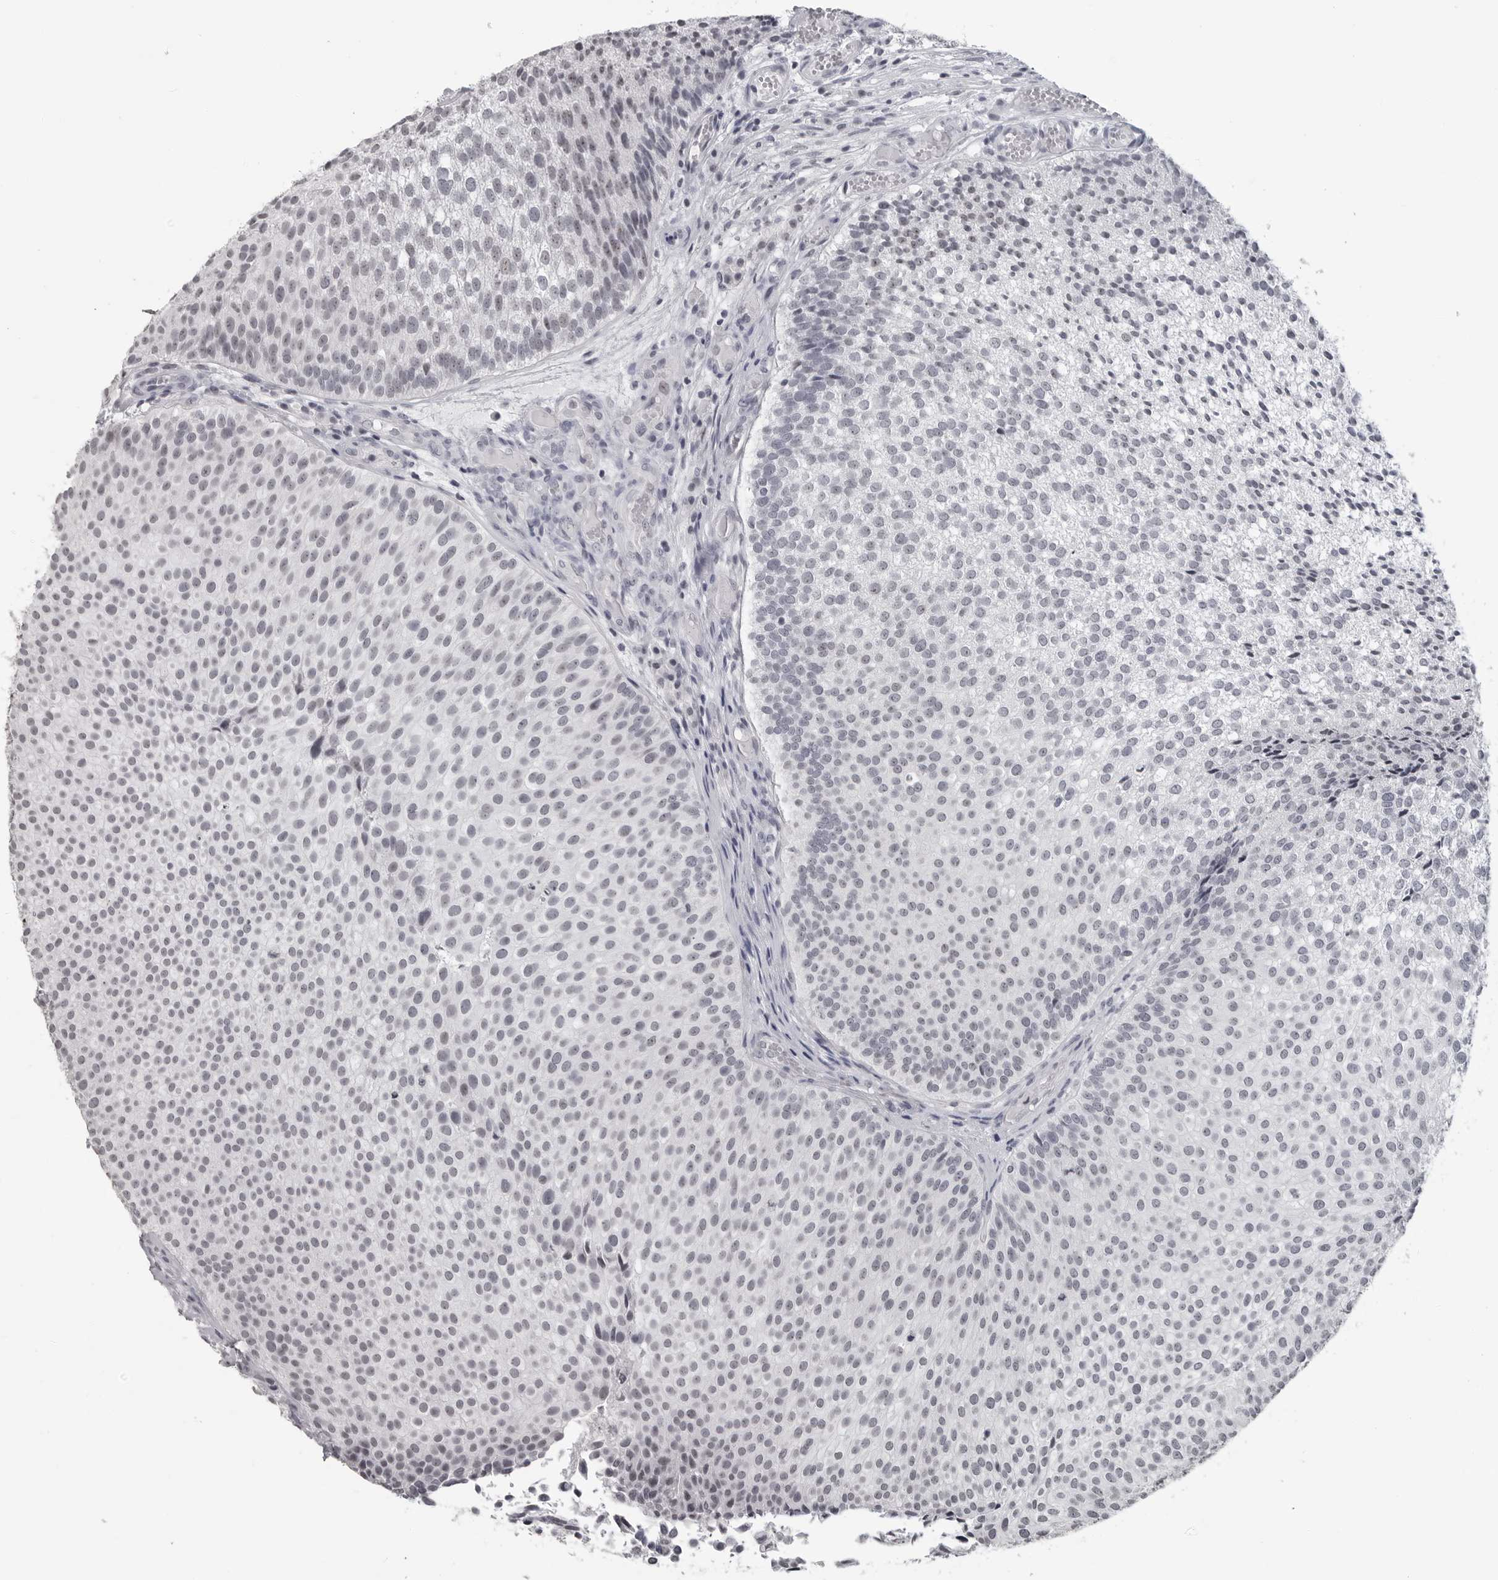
{"staining": {"intensity": "negative", "quantity": "none", "location": "none"}, "tissue": "urothelial cancer", "cell_type": "Tumor cells", "image_type": "cancer", "snomed": [{"axis": "morphology", "description": "Urothelial carcinoma, Low grade"}, {"axis": "topography", "description": "Urinary bladder"}], "caption": "Immunohistochemical staining of urothelial cancer reveals no significant staining in tumor cells. (Immunohistochemistry, brightfield microscopy, high magnification).", "gene": "DDX54", "patient": {"sex": "male", "age": 86}}